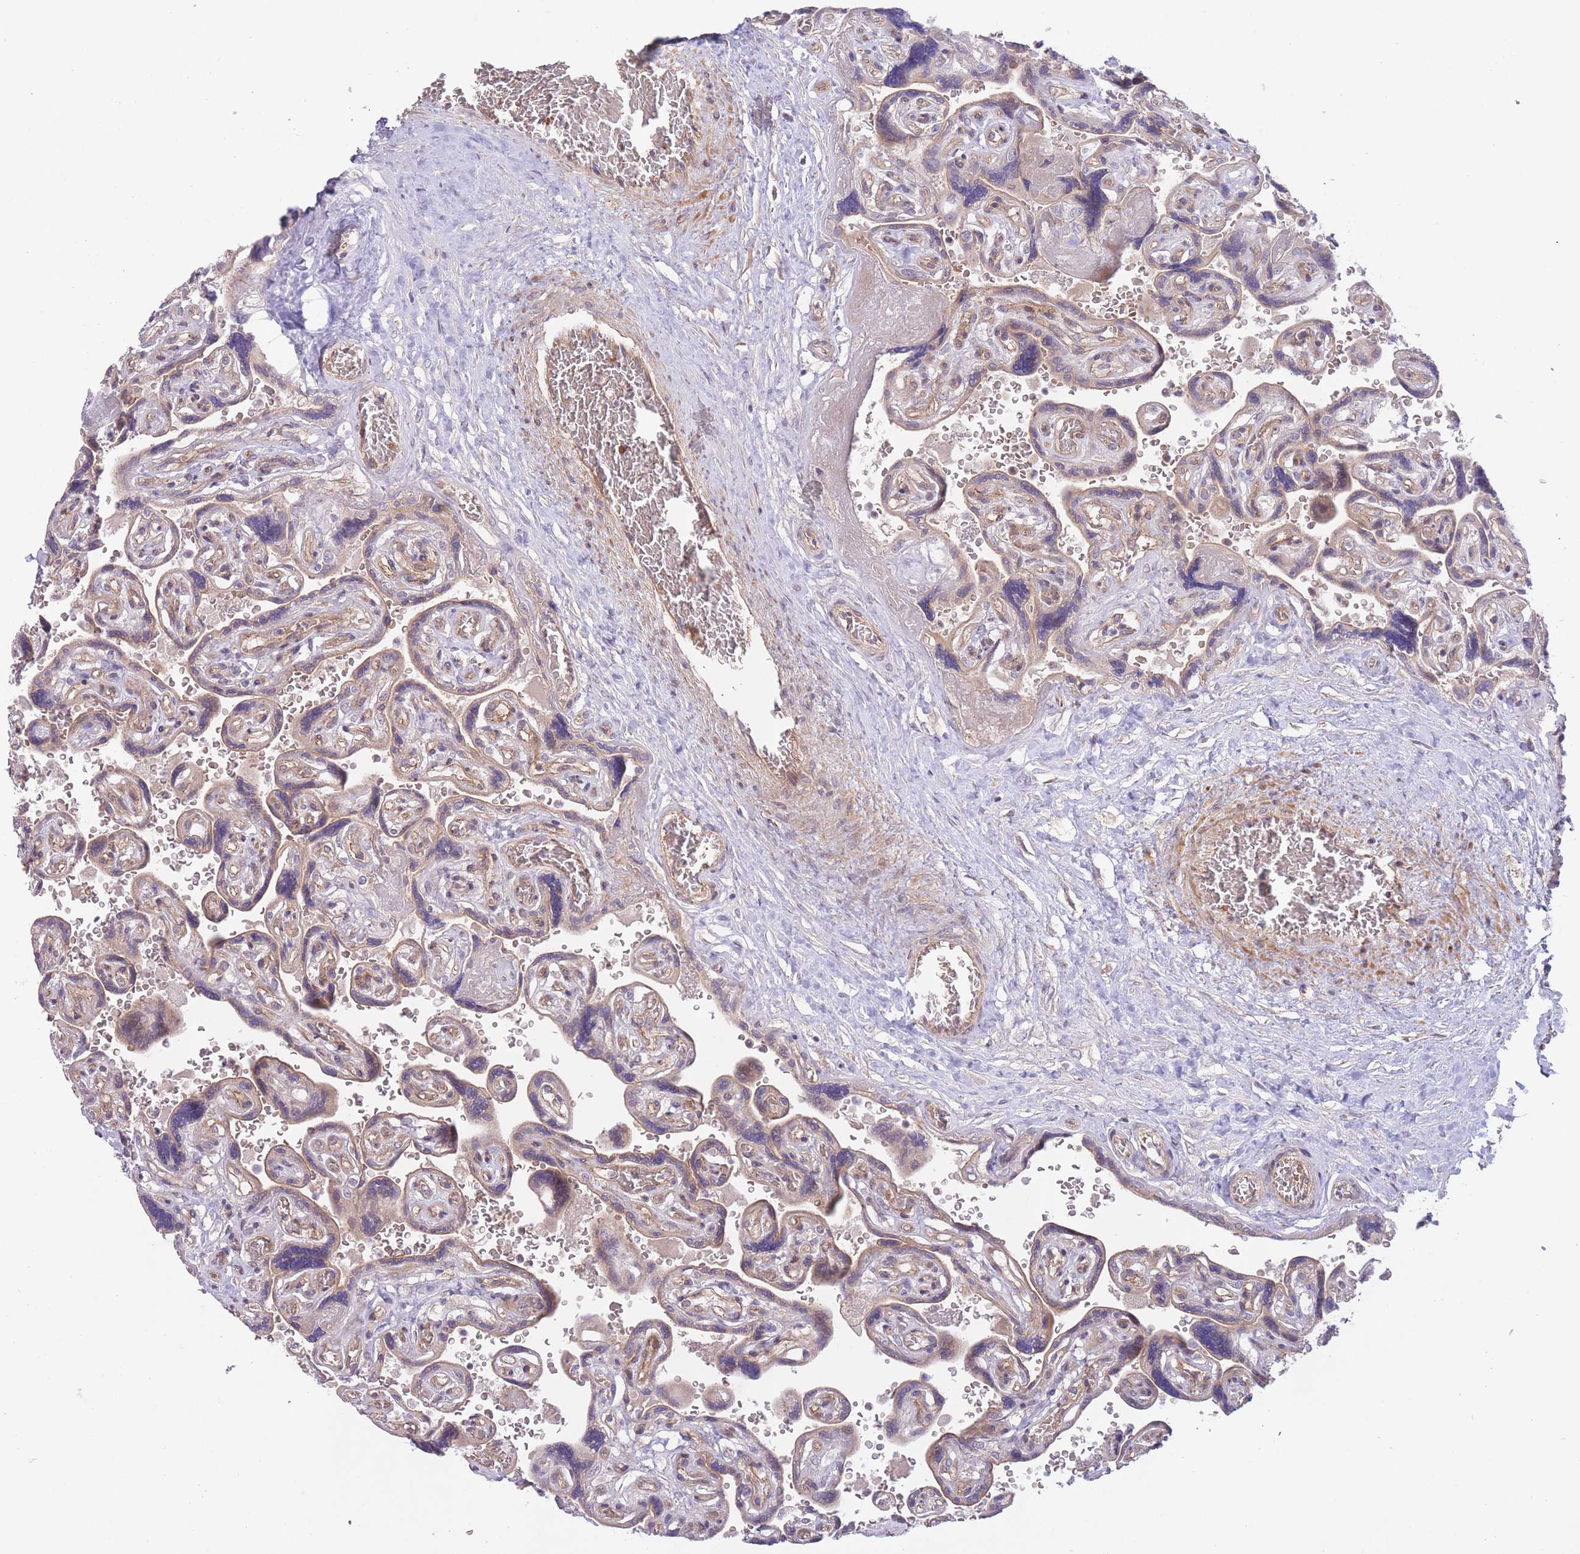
{"staining": {"intensity": "weak", "quantity": "25%-75%", "location": "cytoplasmic/membranous"}, "tissue": "placenta", "cell_type": "Trophoblastic cells", "image_type": "normal", "snomed": [{"axis": "morphology", "description": "Normal tissue, NOS"}, {"axis": "topography", "description": "Placenta"}], "caption": "Immunohistochemistry (IHC) micrograph of unremarkable placenta stained for a protein (brown), which exhibits low levels of weak cytoplasmic/membranous expression in approximately 25%-75% of trophoblastic cells.", "gene": "FUT3", "patient": {"sex": "female", "age": 32}}